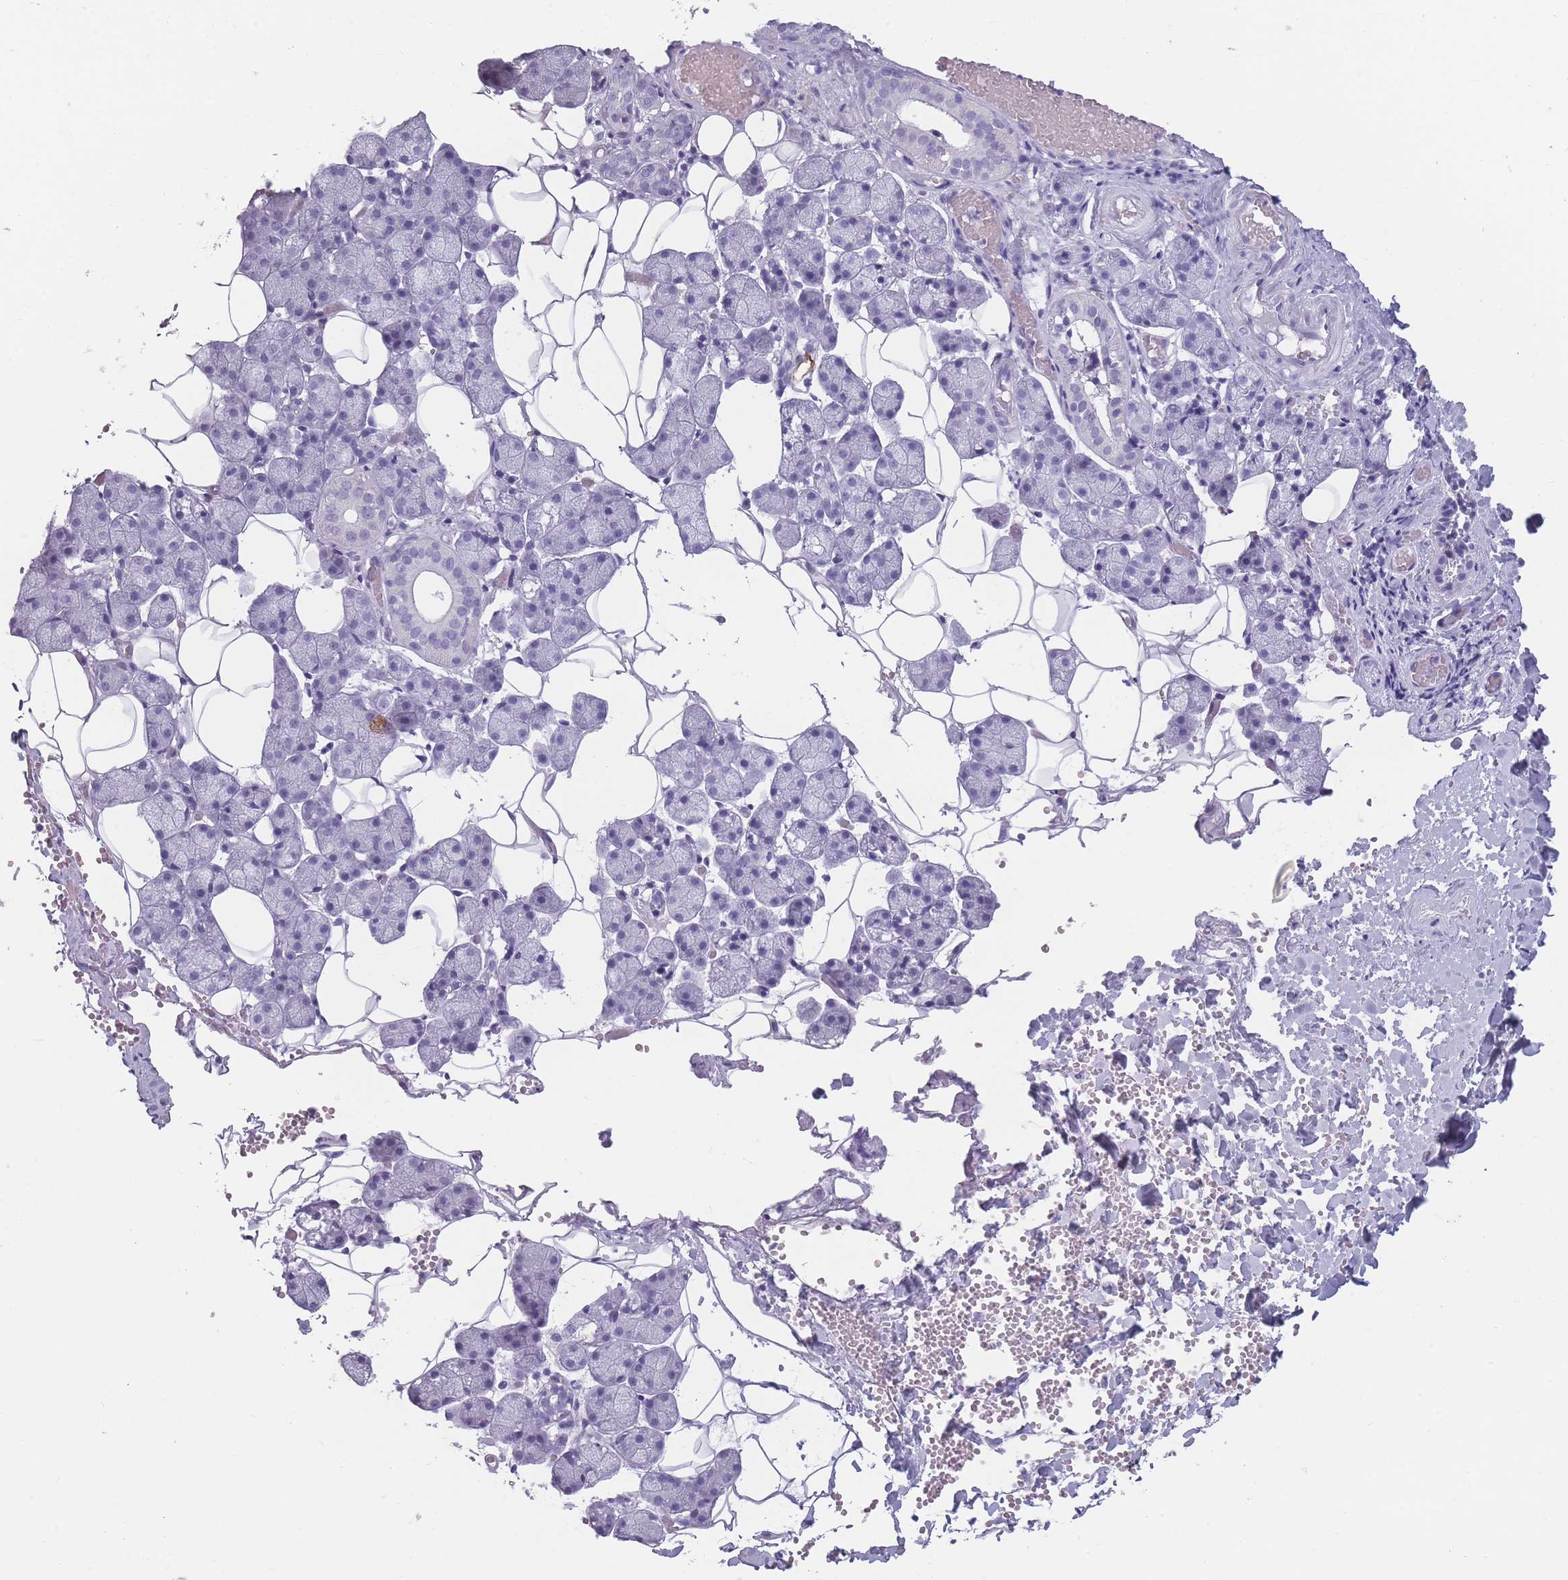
{"staining": {"intensity": "negative", "quantity": "none", "location": "none"}, "tissue": "salivary gland", "cell_type": "Glandular cells", "image_type": "normal", "snomed": [{"axis": "morphology", "description": "Normal tissue, NOS"}, {"axis": "topography", "description": "Salivary gland"}], "caption": "Immunohistochemical staining of normal salivary gland reveals no significant expression in glandular cells.", "gene": "CCNO", "patient": {"sex": "female", "age": 33}}